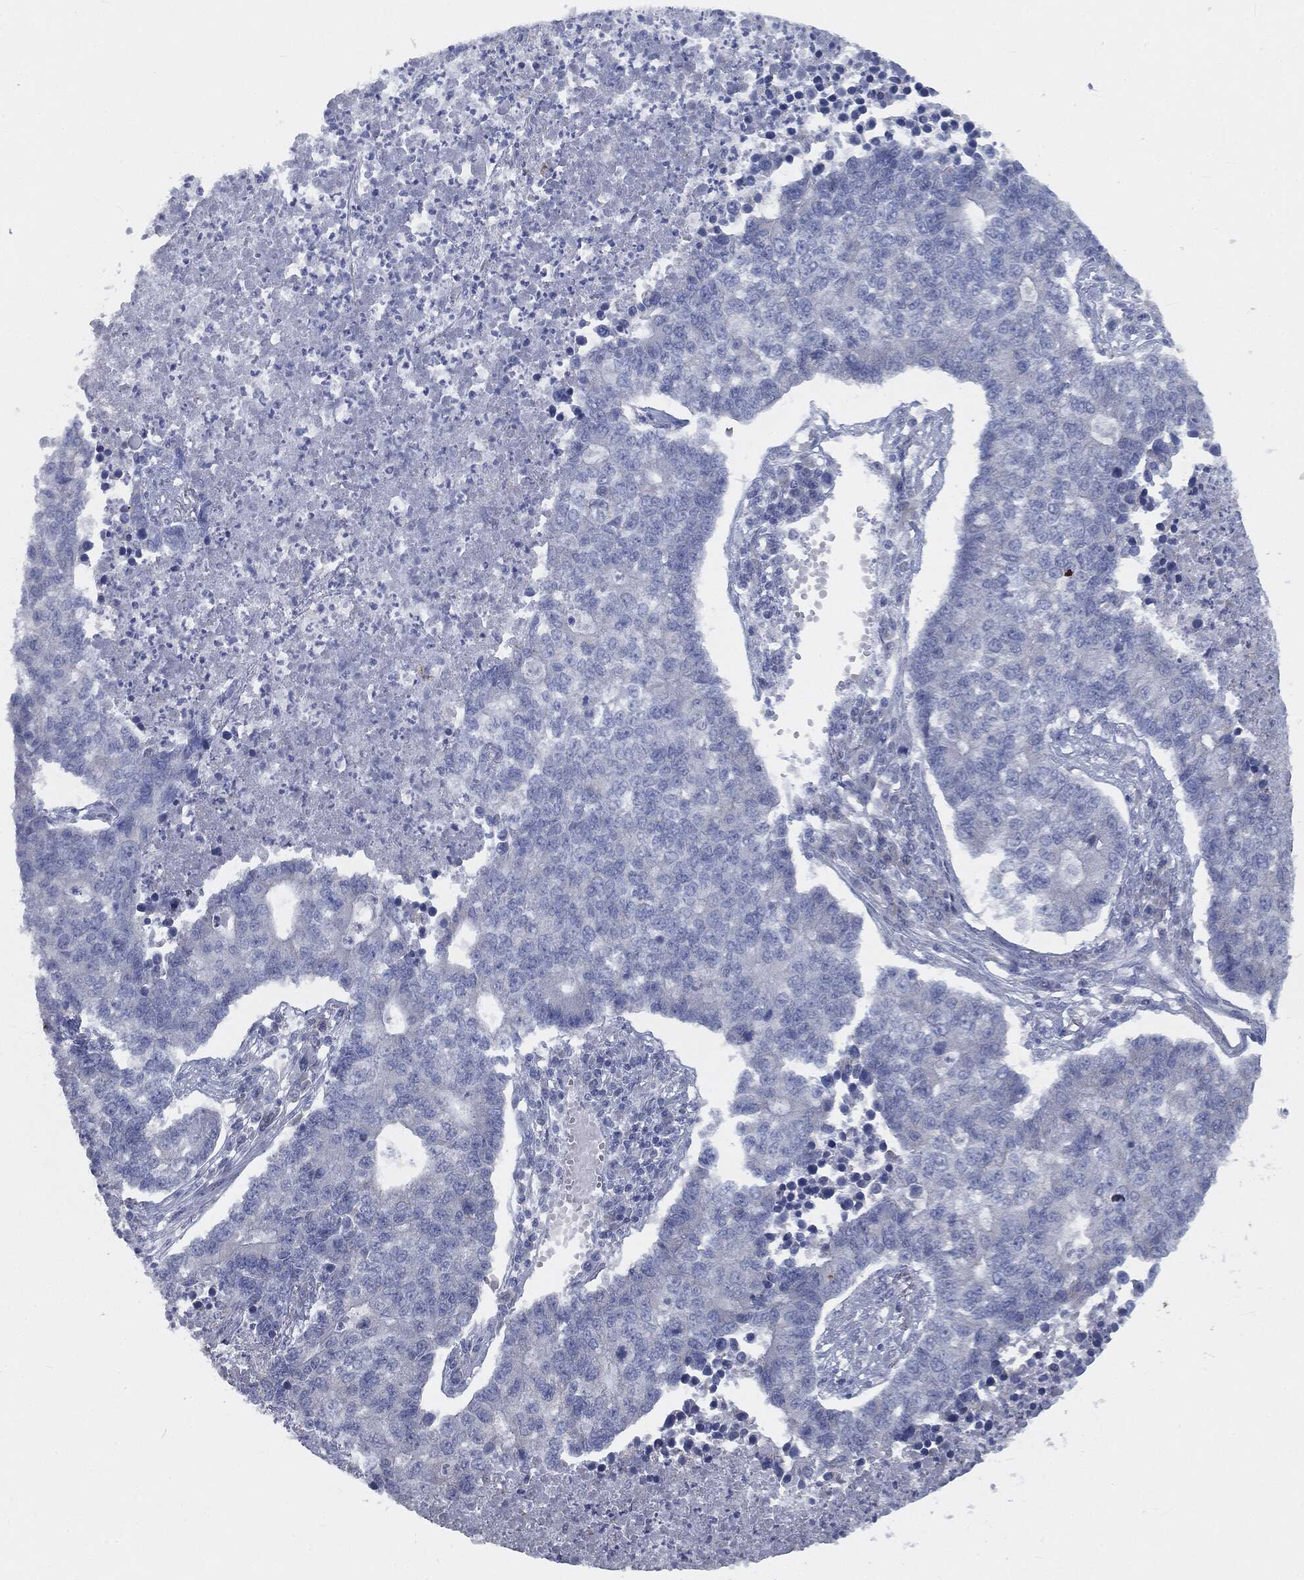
{"staining": {"intensity": "negative", "quantity": "none", "location": "none"}, "tissue": "lung cancer", "cell_type": "Tumor cells", "image_type": "cancer", "snomed": [{"axis": "morphology", "description": "Adenocarcinoma, NOS"}, {"axis": "topography", "description": "Lung"}], "caption": "An IHC image of lung cancer is shown. There is no staining in tumor cells of lung cancer. (Stains: DAB (3,3'-diaminobenzidine) IHC with hematoxylin counter stain, Microscopy: brightfield microscopy at high magnification).", "gene": "CAV3", "patient": {"sex": "male", "age": 57}}